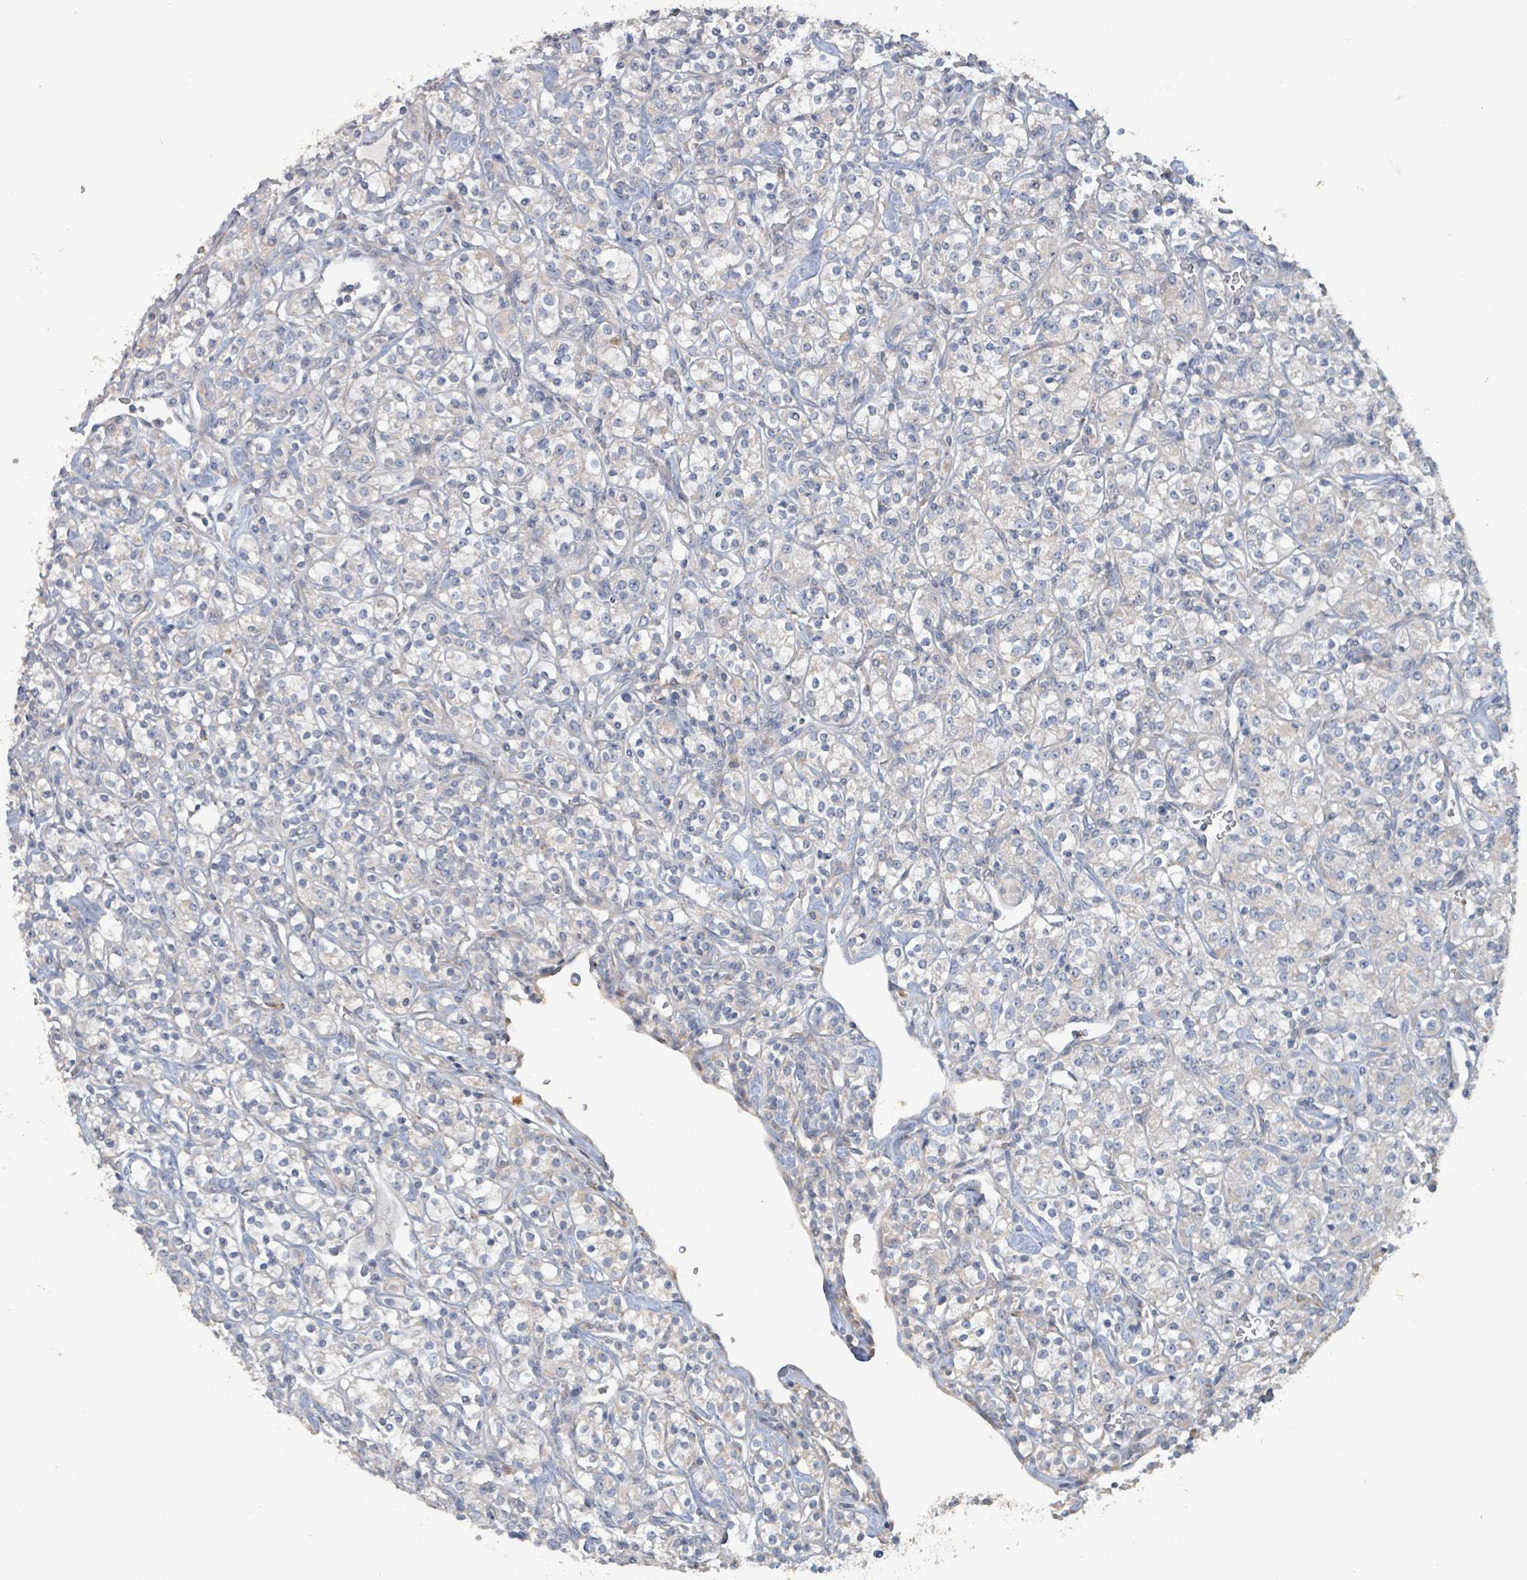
{"staining": {"intensity": "negative", "quantity": "none", "location": "none"}, "tissue": "renal cancer", "cell_type": "Tumor cells", "image_type": "cancer", "snomed": [{"axis": "morphology", "description": "Adenocarcinoma, NOS"}, {"axis": "topography", "description": "Kidney"}], "caption": "Adenocarcinoma (renal) stained for a protein using immunohistochemistry exhibits no positivity tumor cells.", "gene": "RPL32", "patient": {"sex": "male", "age": 77}}